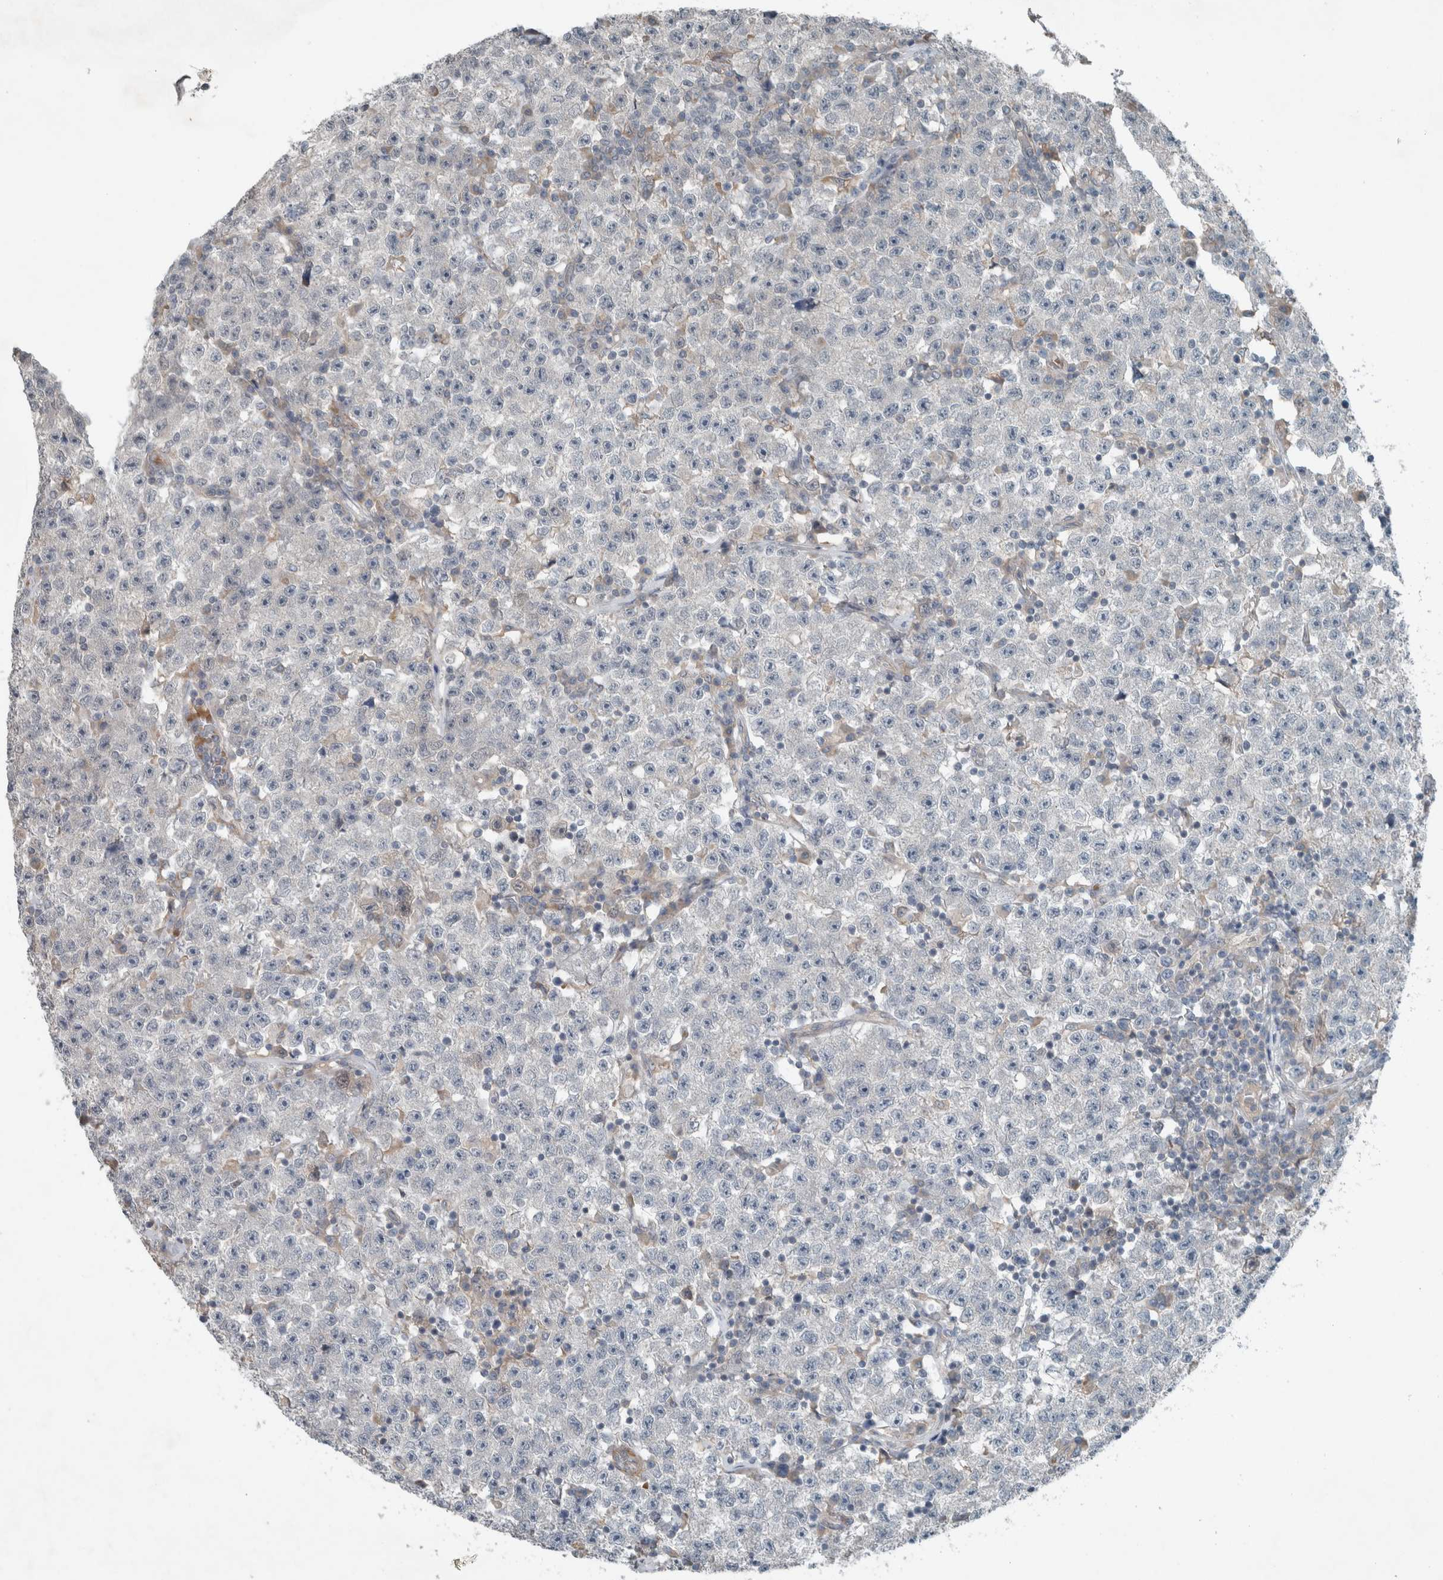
{"staining": {"intensity": "negative", "quantity": "none", "location": "none"}, "tissue": "testis cancer", "cell_type": "Tumor cells", "image_type": "cancer", "snomed": [{"axis": "morphology", "description": "Seminoma, NOS"}, {"axis": "topography", "description": "Testis"}], "caption": "Immunohistochemistry histopathology image of neoplastic tissue: testis cancer (seminoma) stained with DAB (3,3'-diaminobenzidine) shows no significant protein staining in tumor cells. (Immunohistochemistry (ihc), brightfield microscopy, high magnification).", "gene": "JADE2", "patient": {"sex": "male", "age": 22}}